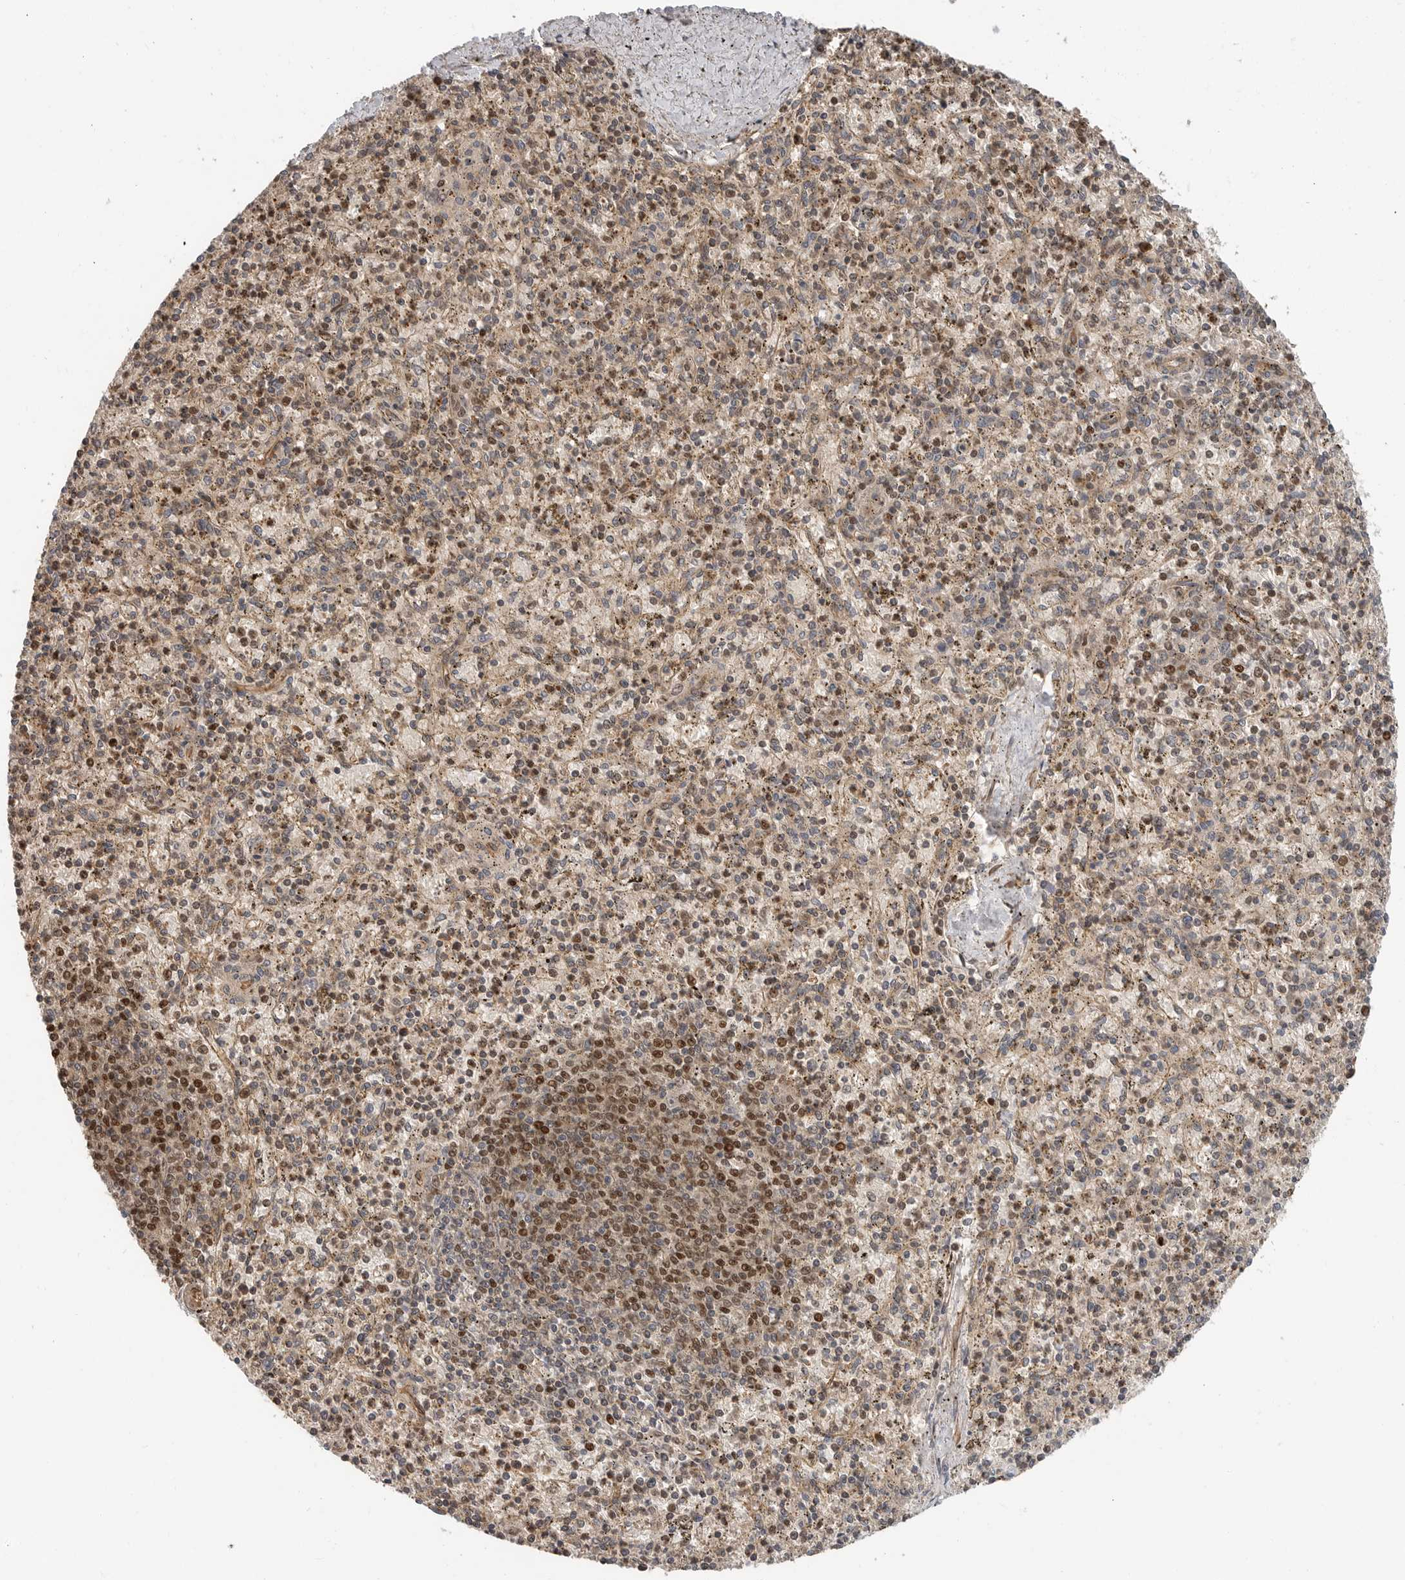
{"staining": {"intensity": "moderate", "quantity": "25%-75%", "location": "cytoplasmic/membranous,nuclear"}, "tissue": "spleen", "cell_type": "Cells in red pulp", "image_type": "normal", "snomed": [{"axis": "morphology", "description": "Normal tissue, NOS"}, {"axis": "topography", "description": "Spleen"}], "caption": "Protein staining of unremarkable spleen exhibits moderate cytoplasmic/membranous,nuclear expression in about 25%-75% of cells in red pulp. The staining was performed using DAB (3,3'-diaminobenzidine) to visualize the protein expression in brown, while the nuclei were stained in blue with hematoxylin (Magnification: 20x).", "gene": "STRAP", "patient": {"sex": "male", "age": 72}}